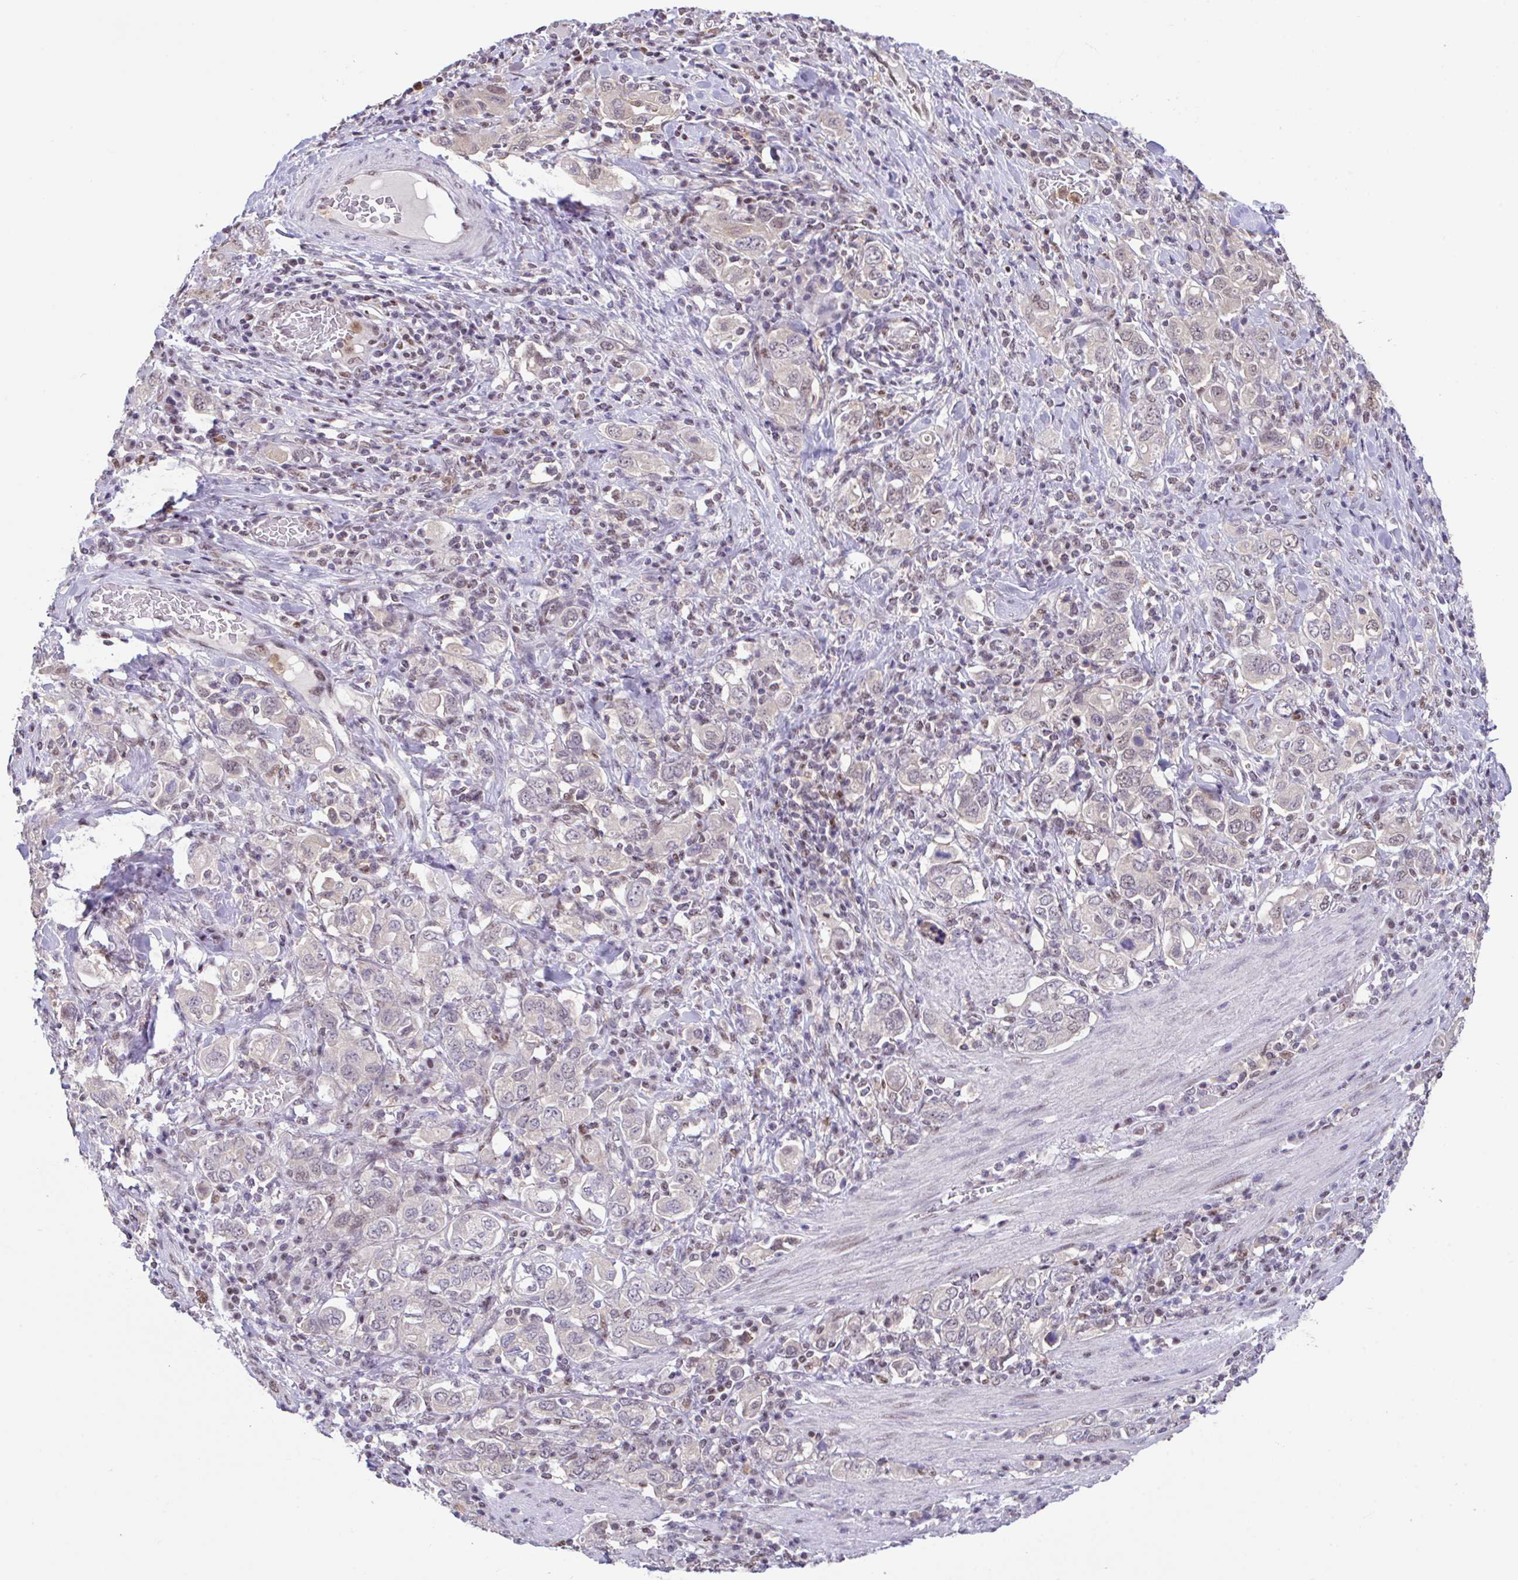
{"staining": {"intensity": "negative", "quantity": "none", "location": "none"}, "tissue": "stomach cancer", "cell_type": "Tumor cells", "image_type": "cancer", "snomed": [{"axis": "morphology", "description": "Adenocarcinoma, NOS"}, {"axis": "topography", "description": "Stomach, upper"}, {"axis": "topography", "description": "Stomach"}], "caption": "Human adenocarcinoma (stomach) stained for a protein using immunohistochemistry demonstrates no expression in tumor cells.", "gene": "OR6K3", "patient": {"sex": "male", "age": 62}}